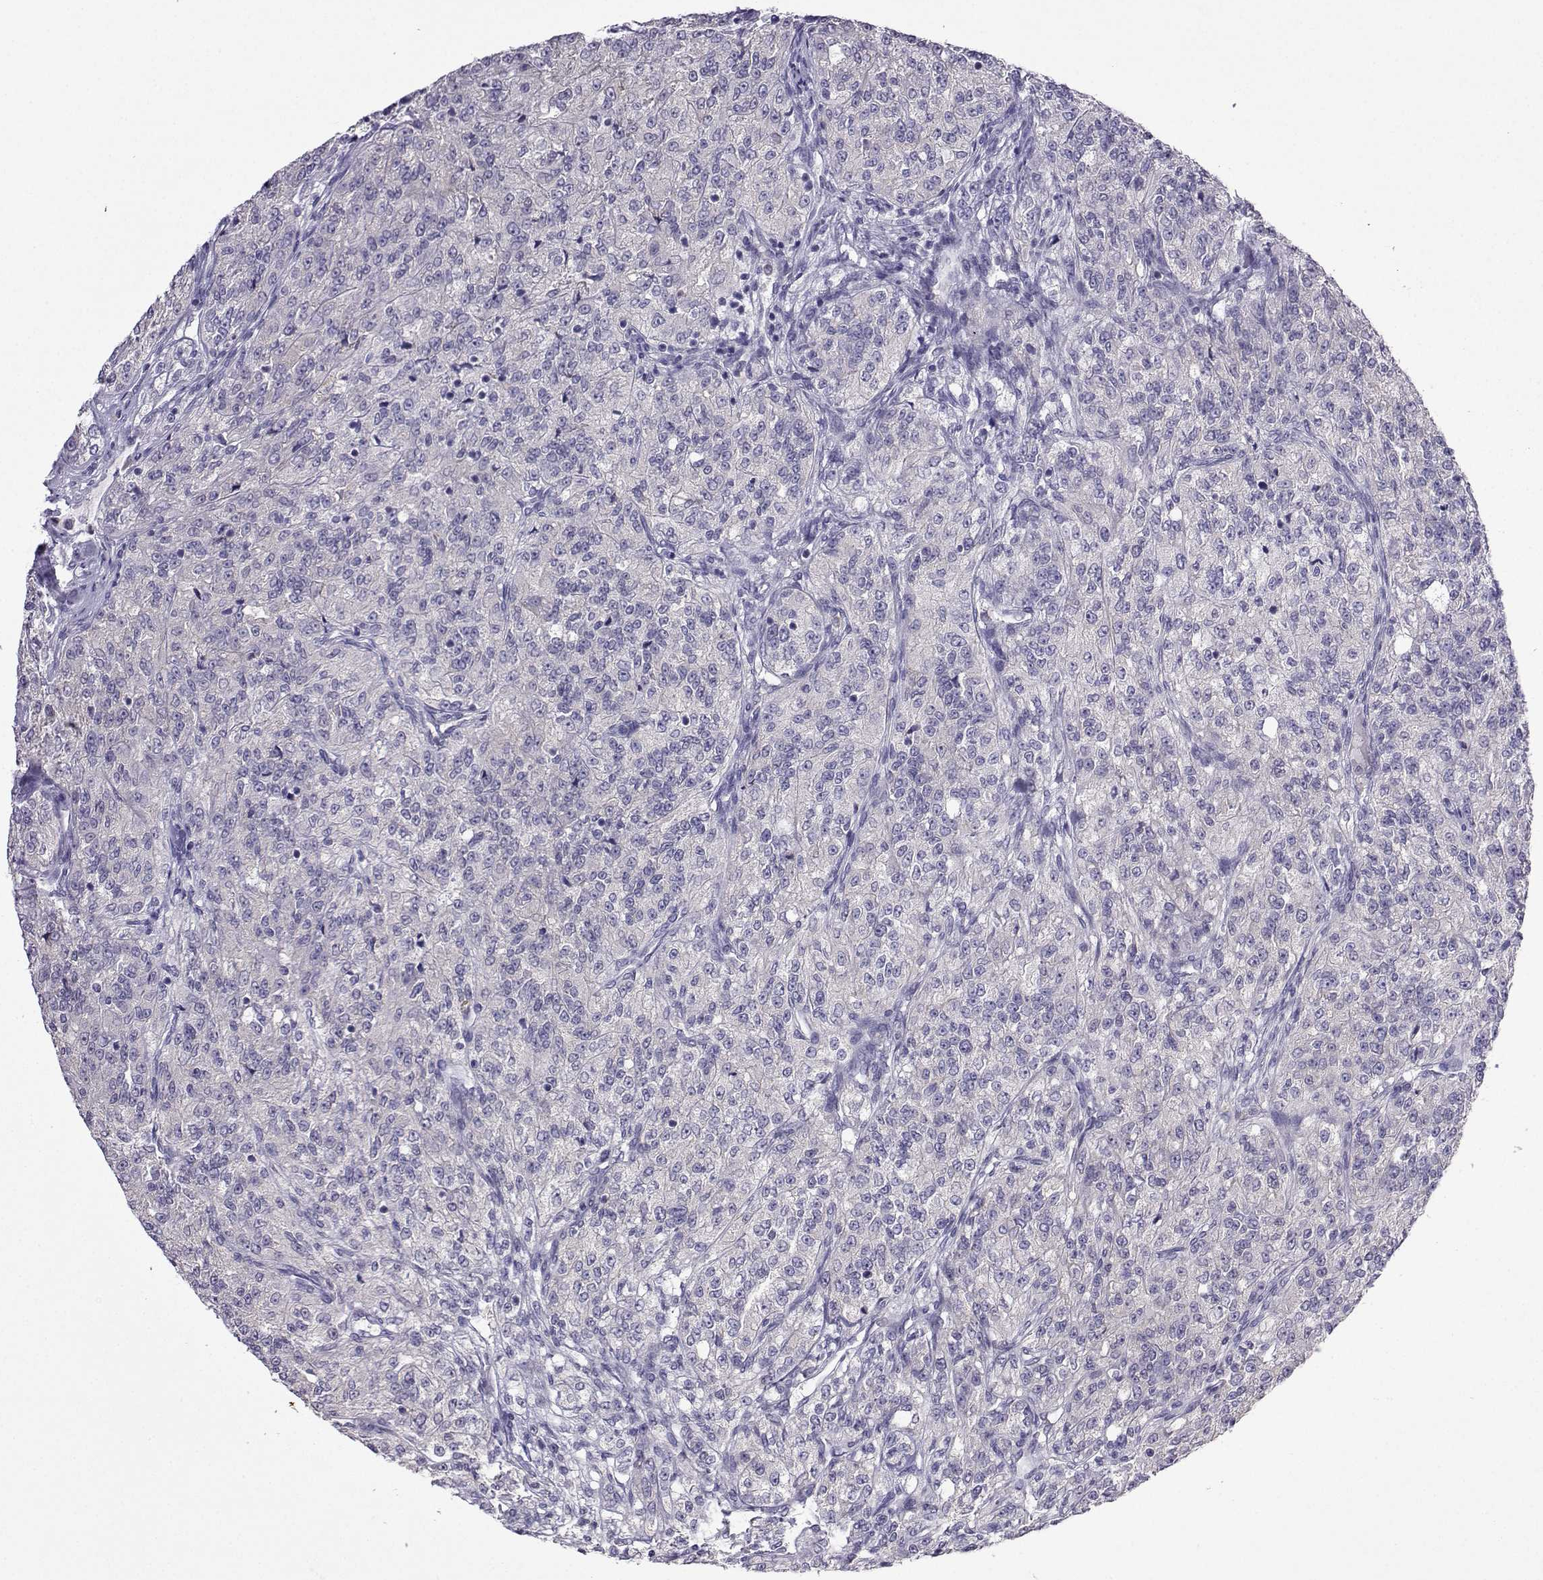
{"staining": {"intensity": "negative", "quantity": "none", "location": "none"}, "tissue": "renal cancer", "cell_type": "Tumor cells", "image_type": "cancer", "snomed": [{"axis": "morphology", "description": "Adenocarcinoma, NOS"}, {"axis": "topography", "description": "Kidney"}], "caption": "Immunohistochemistry micrograph of neoplastic tissue: human renal cancer (adenocarcinoma) stained with DAB reveals no significant protein staining in tumor cells.", "gene": "FCAMR", "patient": {"sex": "female", "age": 63}}